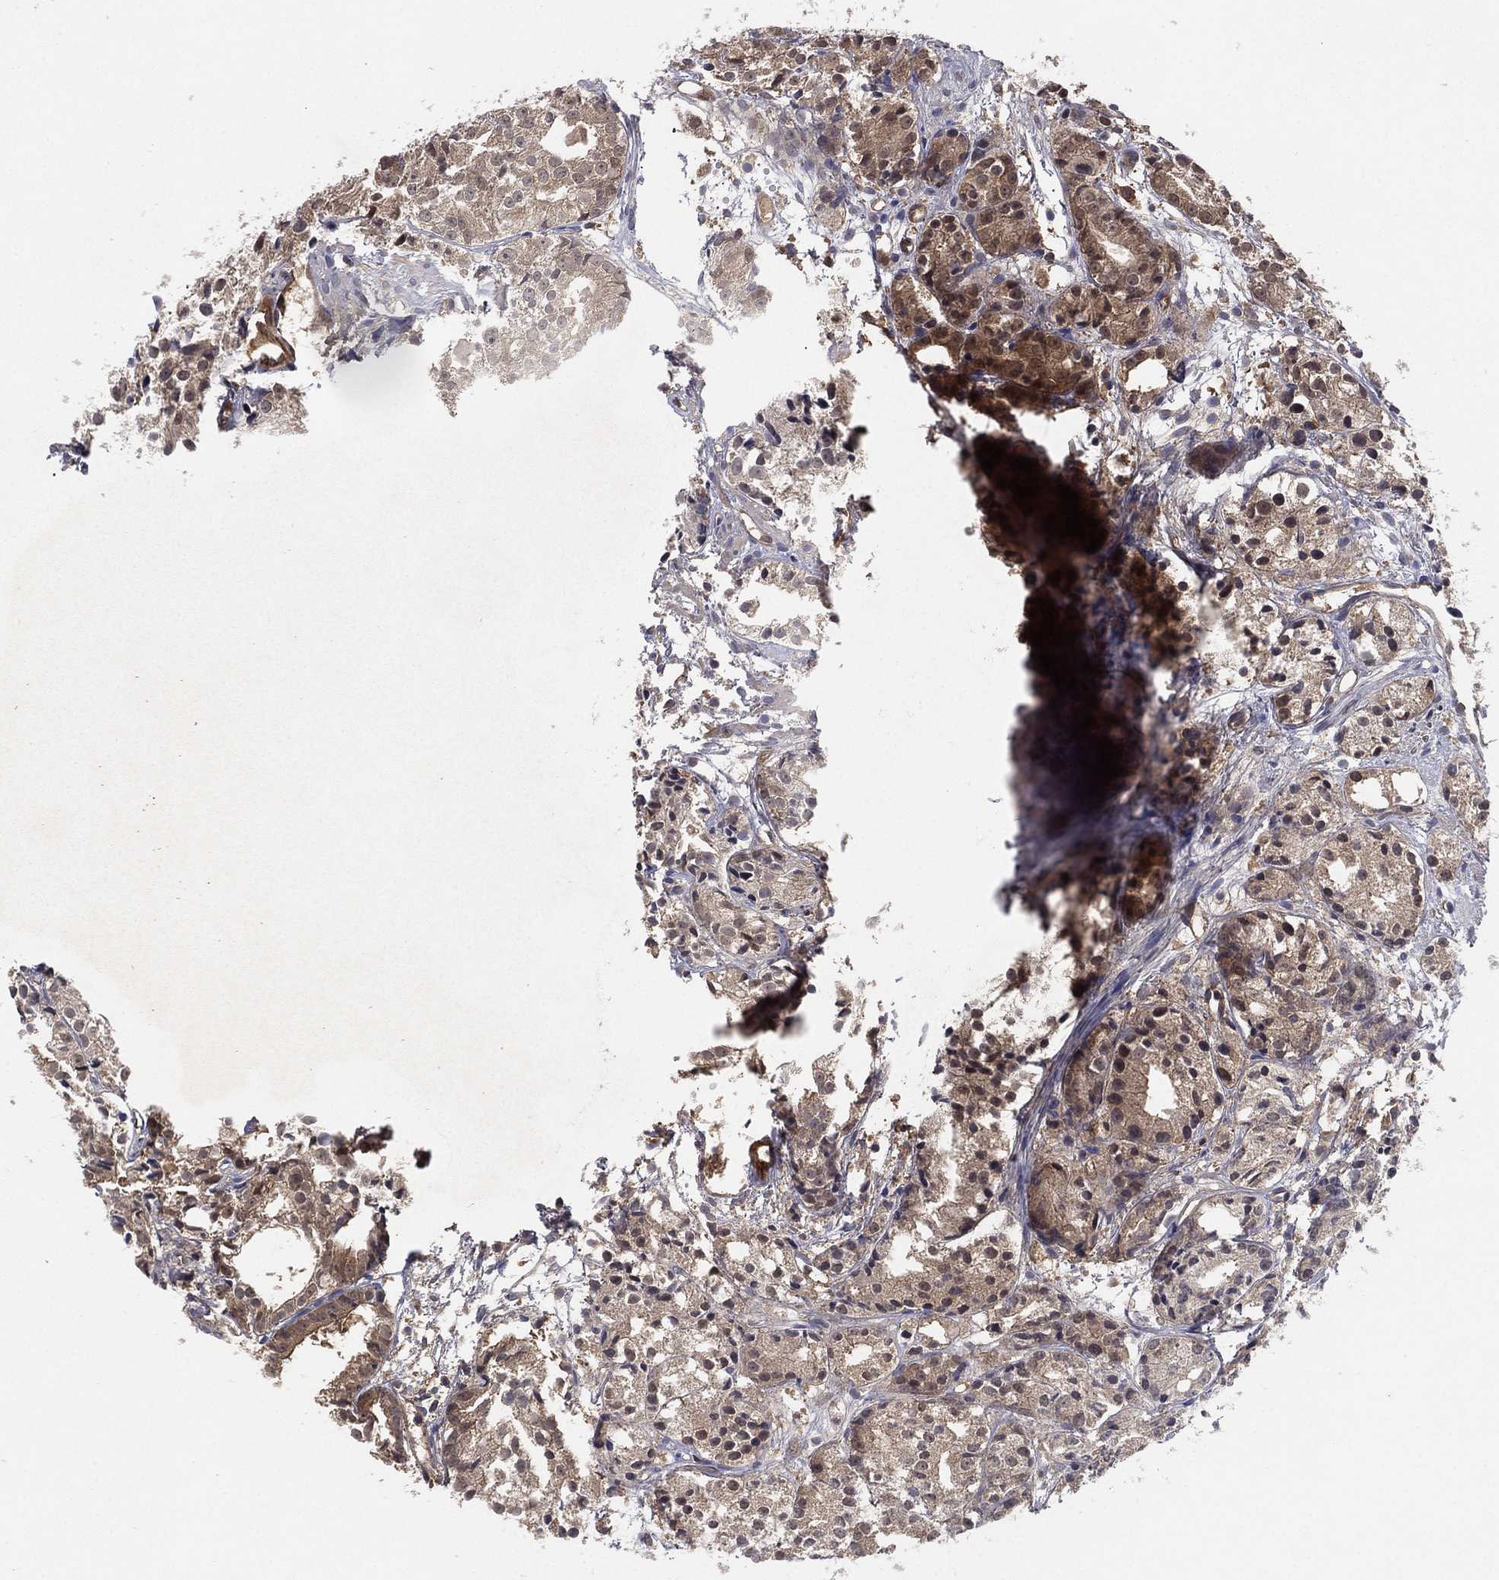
{"staining": {"intensity": "moderate", "quantity": "<25%", "location": "cytoplasmic/membranous,nuclear"}, "tissue": "prostate cancer", "cell_type": "Tumor cells", "image_type": "cancer", "snomed": [{"axis": "morphology", "description": "Adenocarcinoma, Medium grade"}, {"axis": "topography", "description": "Prostate"}], "caption": "Approximately <25% of tumor cells in human prostate medium-grade adenocarcinoma reveal moderate cytoplasmic/membranous and nuclear protein positivity as visualized by brown immunohistochemical staining.", "gene": "PSMG4", "patient": {"sex": "male", "age": 74}}